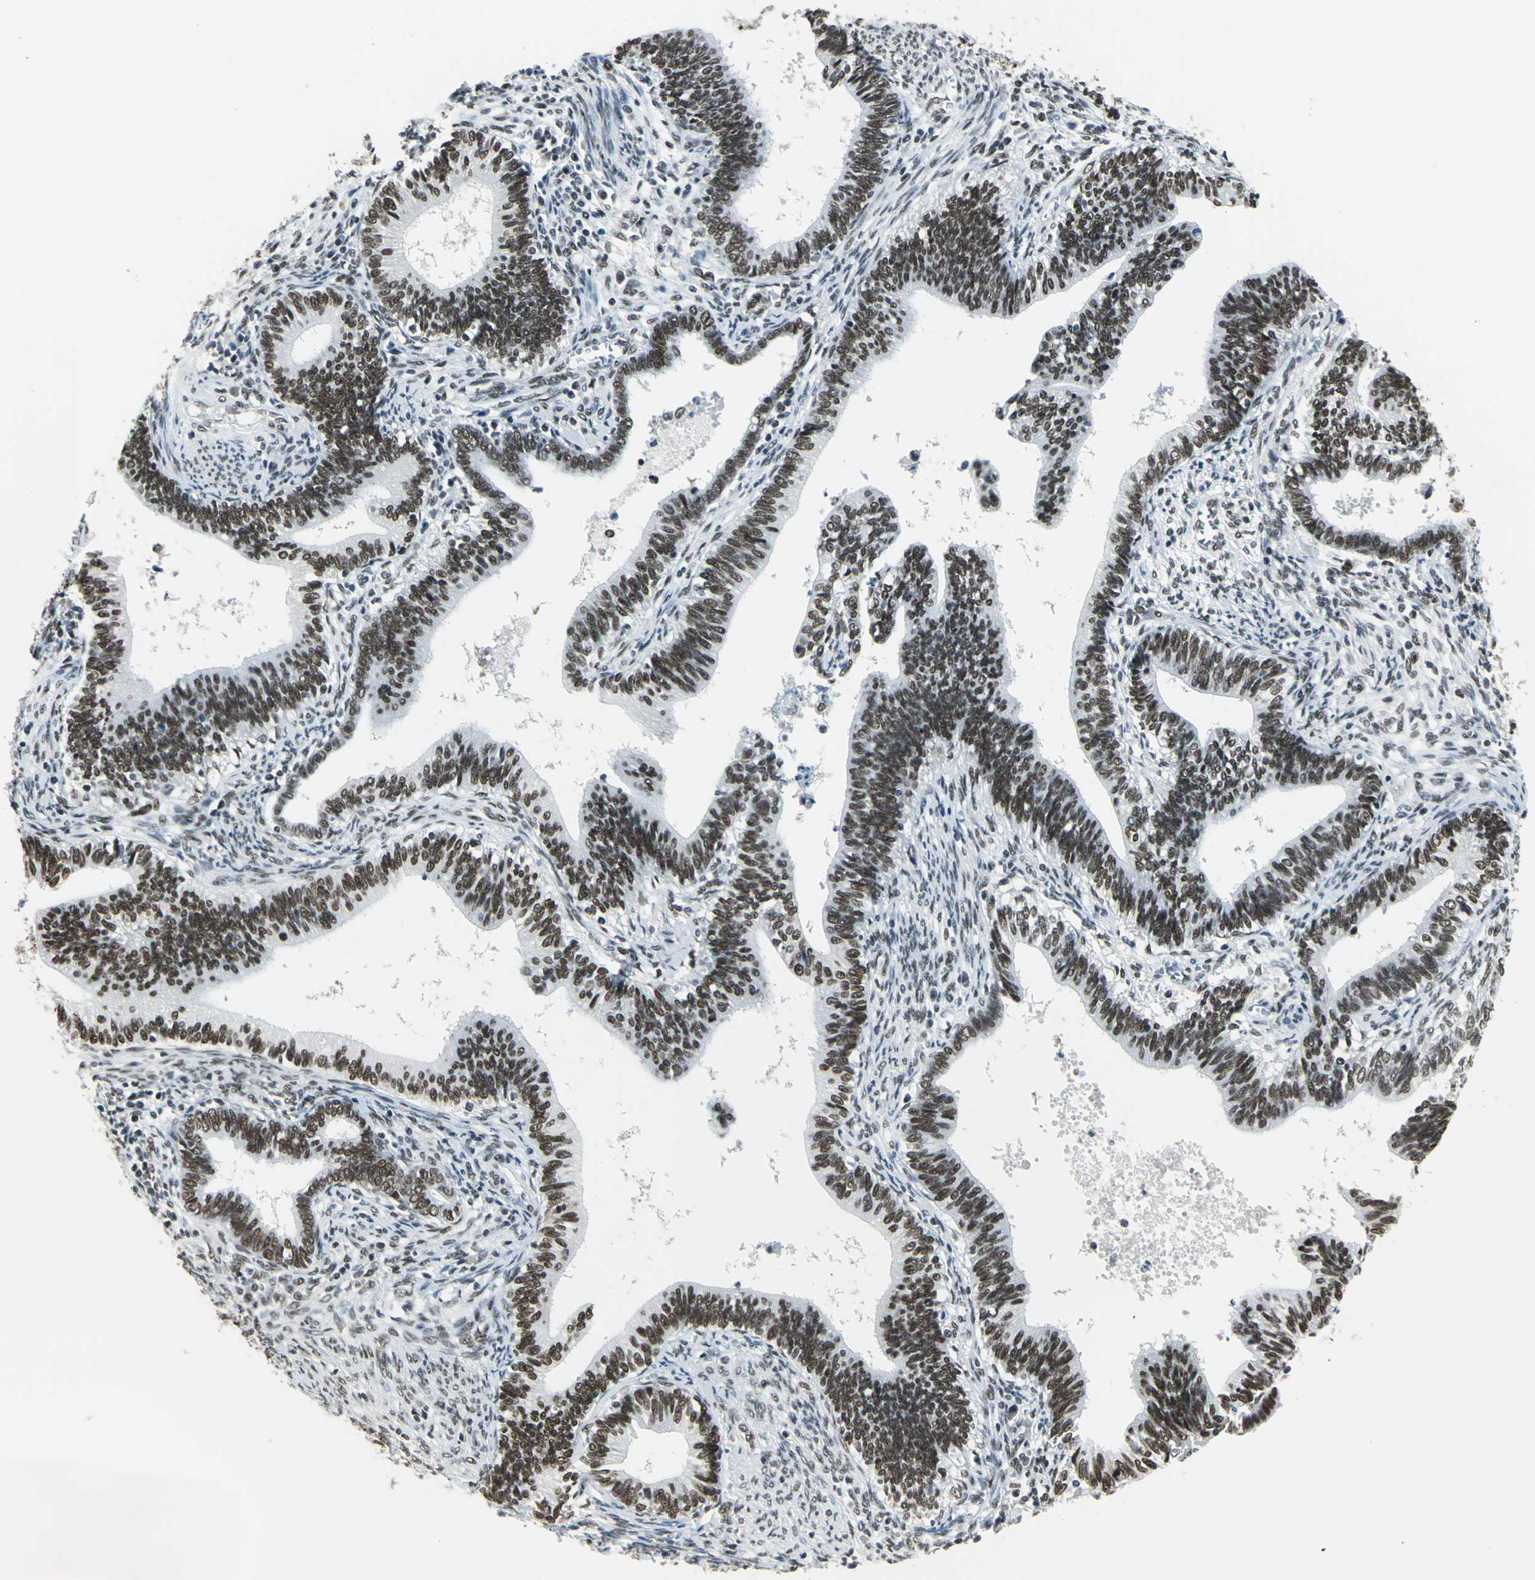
{"staining": {"intensity": "moderate", "quantity": ">75%", "location": "nuclear"}, "tissue": "cervical cancer", "cell_type": "Tumor cells", "image_type": "cancer", "snomed": [{"axis": "morphology", "description": "Adenocarcinoma, NOS"}, {"axis": "topography", "description": "Cervix"}], "caption": "Immunohistochemistry (IHC) (DAB) staining of human adenocarcinoma (cervical) reveals moderate nuclear protein expression in approximately >75% of tumor cells.", "gene": "ADNP", "patient": {"sex": "female", "age": 44}}